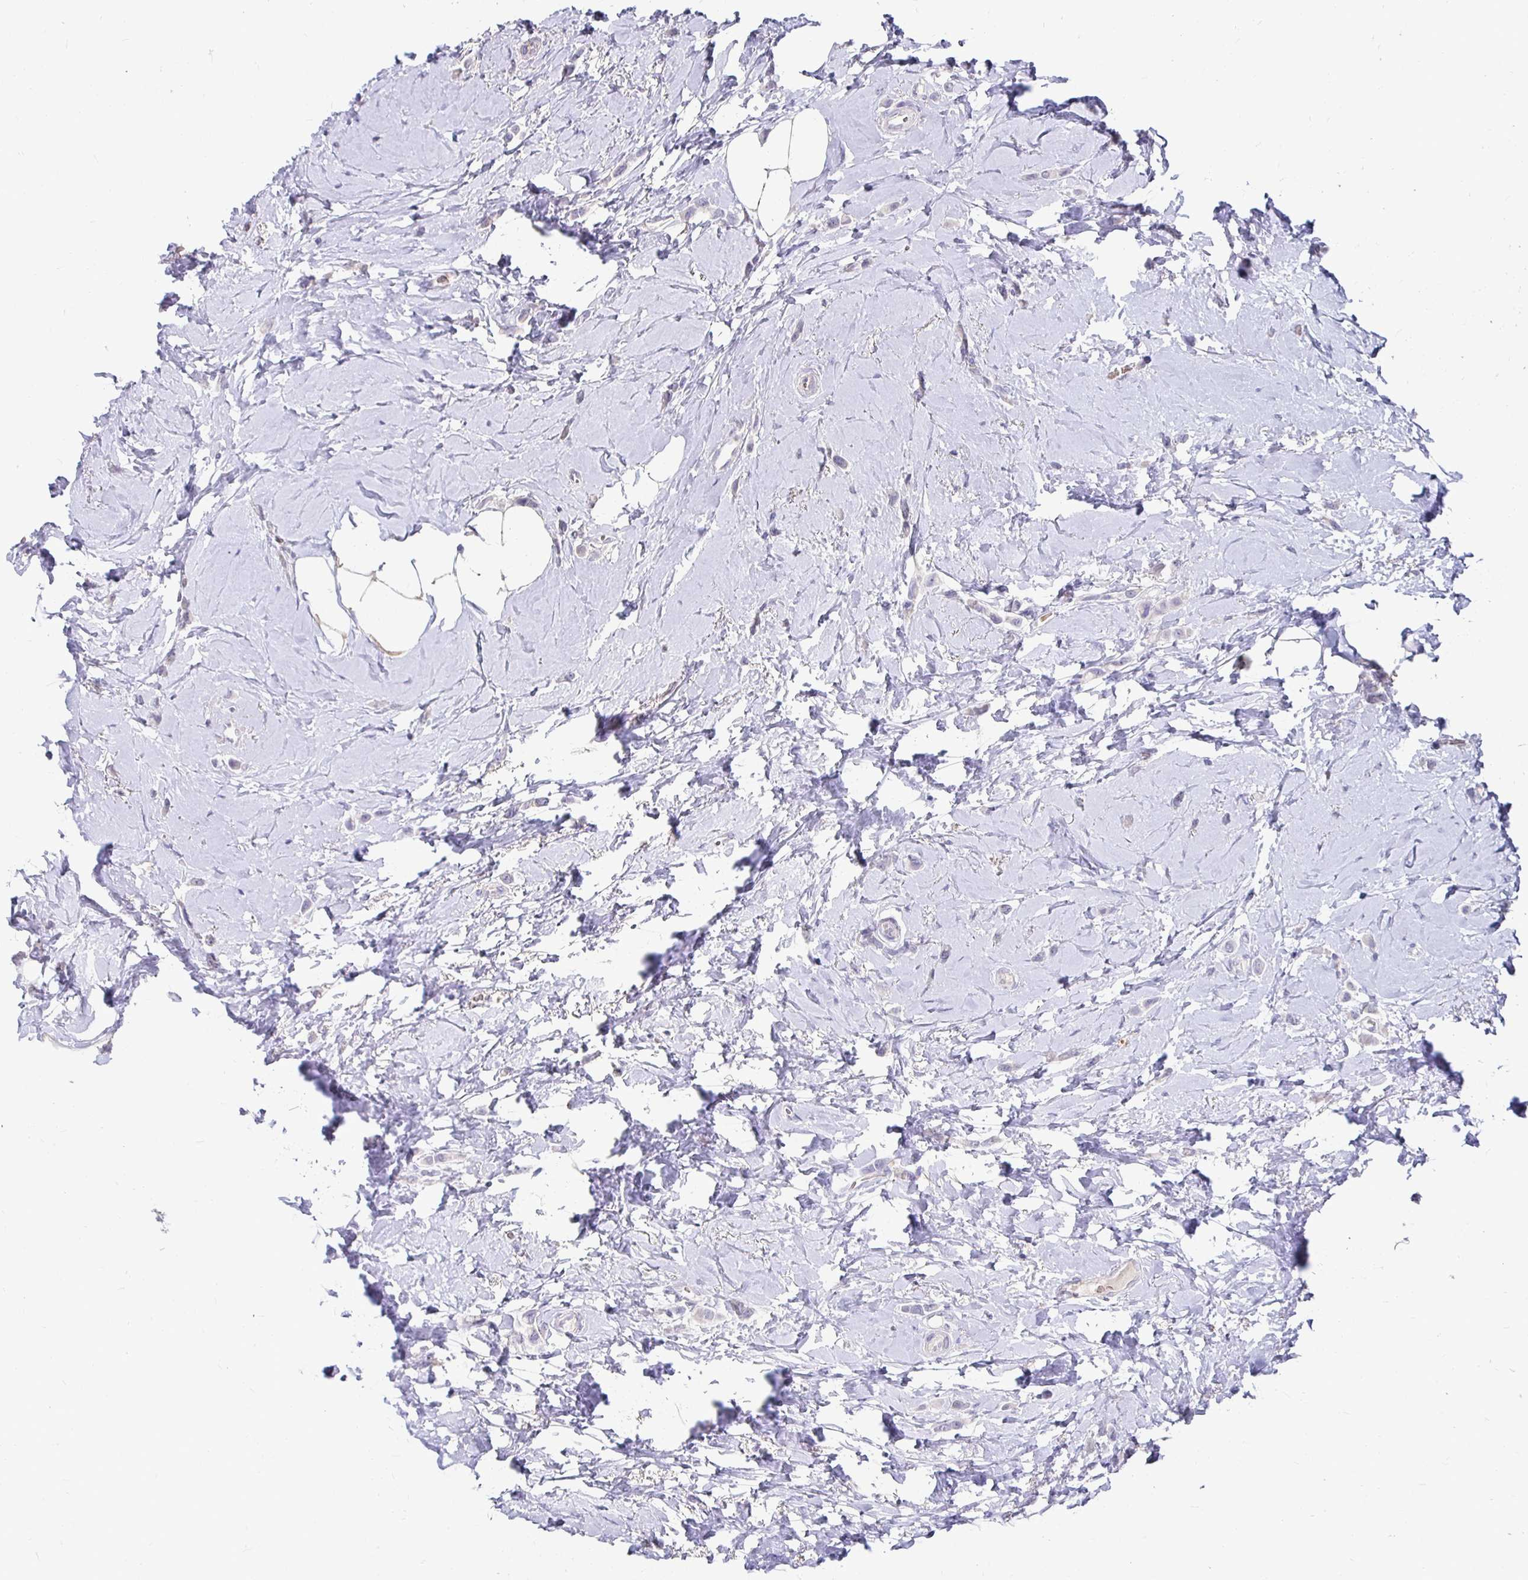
{"staining": {"intensity": "negative", "quantity": "none", "location": "none"}, "tissue": "breast cancer", "cell_type": "Tumor cells", "image_type": "cancer", "snomed": [{"axis": "morphology", "description": "Lobular carcinoma"}, {"axis": "topography", "description": "Breast"}], "caption": "The micrograph shows no significant expression in tumor cells of breast lobular carcinoma.", "gene": "GK2", "patient": {"sex": "female", "age": 66}}